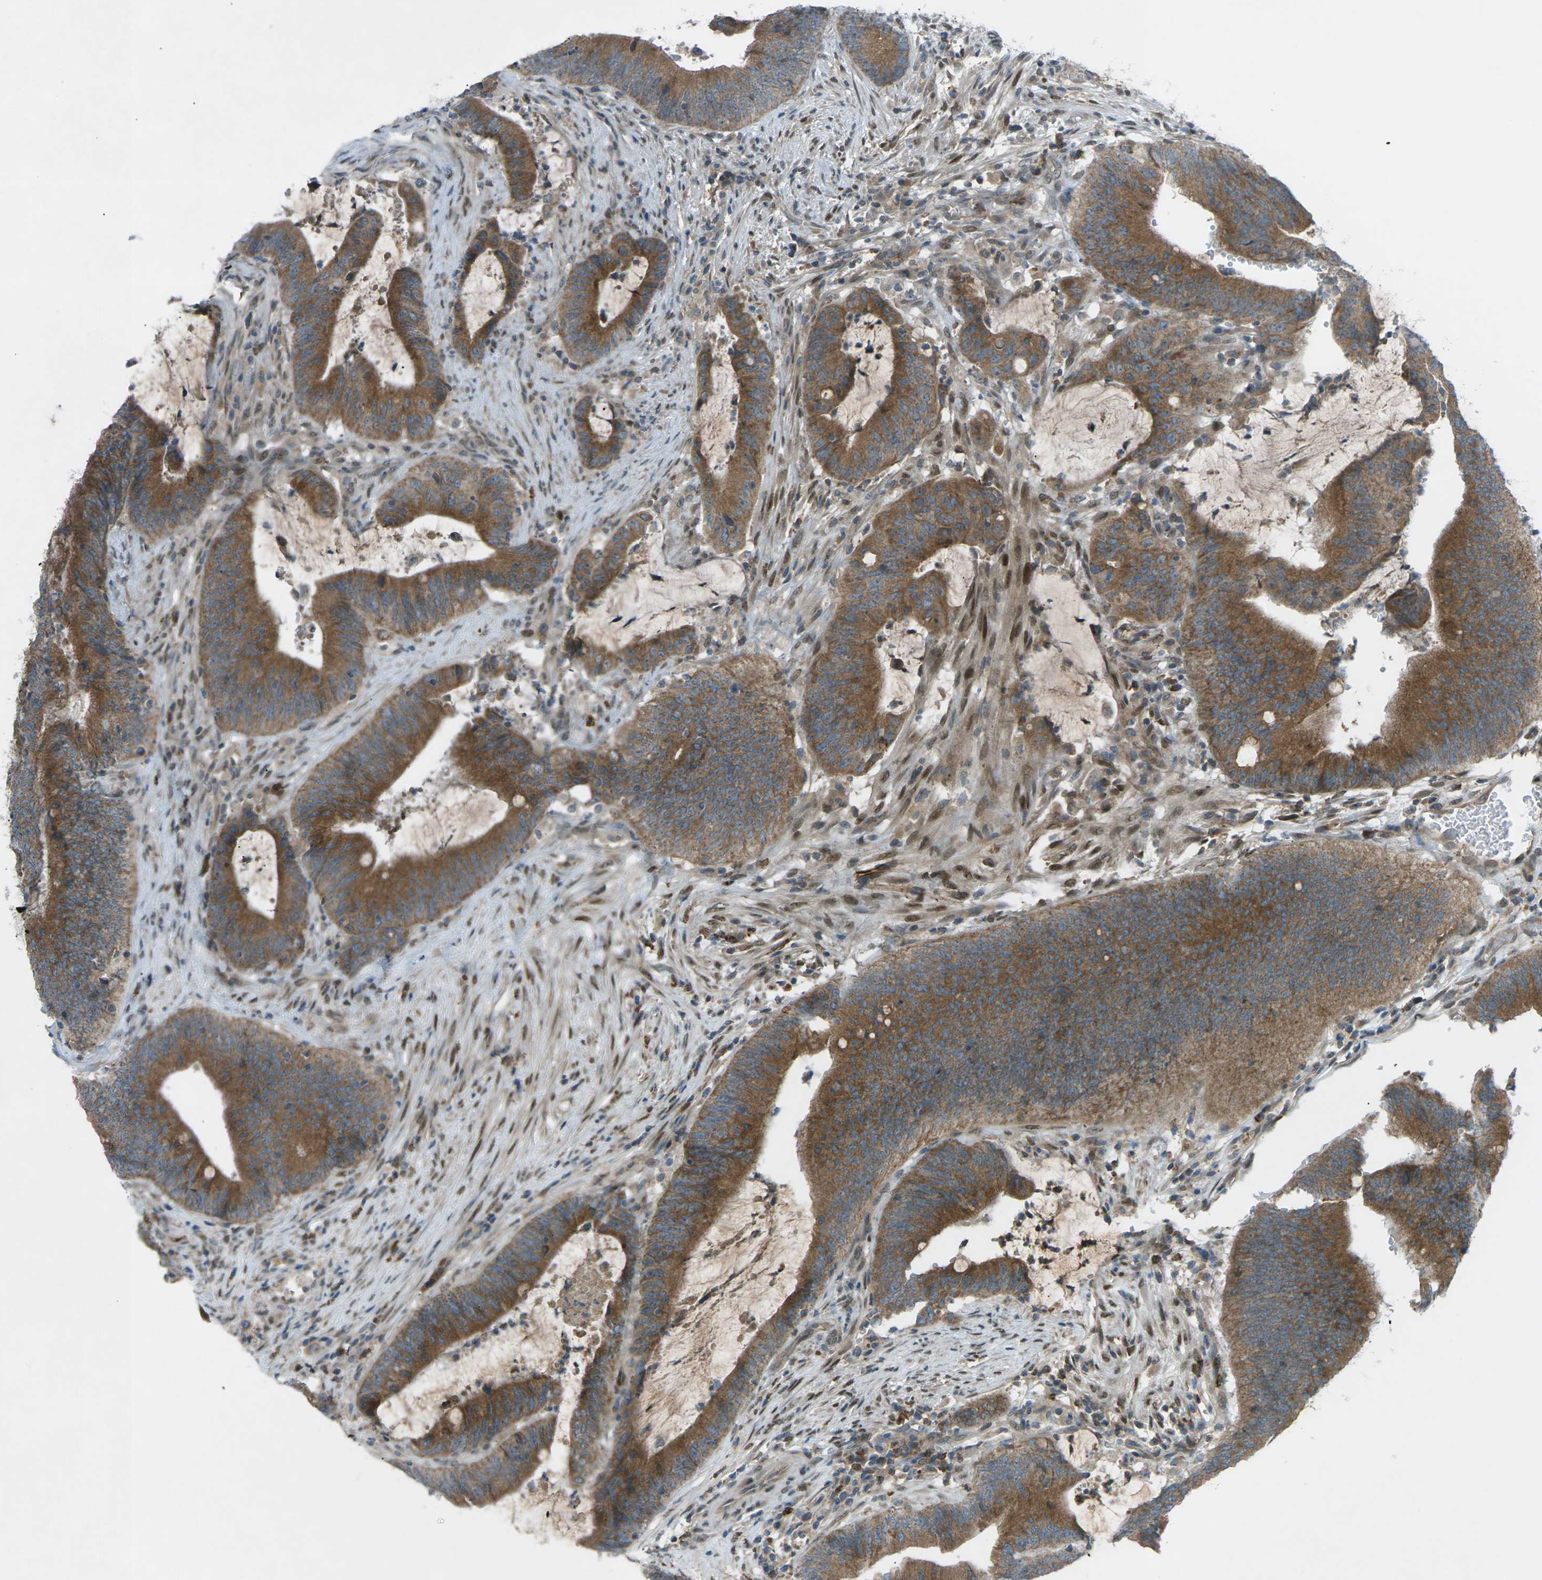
{"staining": {"intensity": "strong", "quantity": ">75%", "location": "cytoplasmic/membranous"}, "tissue": "colorectal cancer", "cell_type": "Tumor cells", "image_type": "cancer", "snomed": [{"axis": "morphology", "description": "Normal tissue, NOS"}, {"axis": "morphology", "description": "Adenocarcinoma, NOS"}, {"axis": "topography", "description": "Rectum"}], "caption": "This histopathology image reveals immunohistochemistry staining of colorectal adenocarcinoma, with high strong cytoplasmic/membranous expression in about >75% of tumor cells.", "gene": "DYRK1A", "patient": {"sex": "female", "age": 66}}